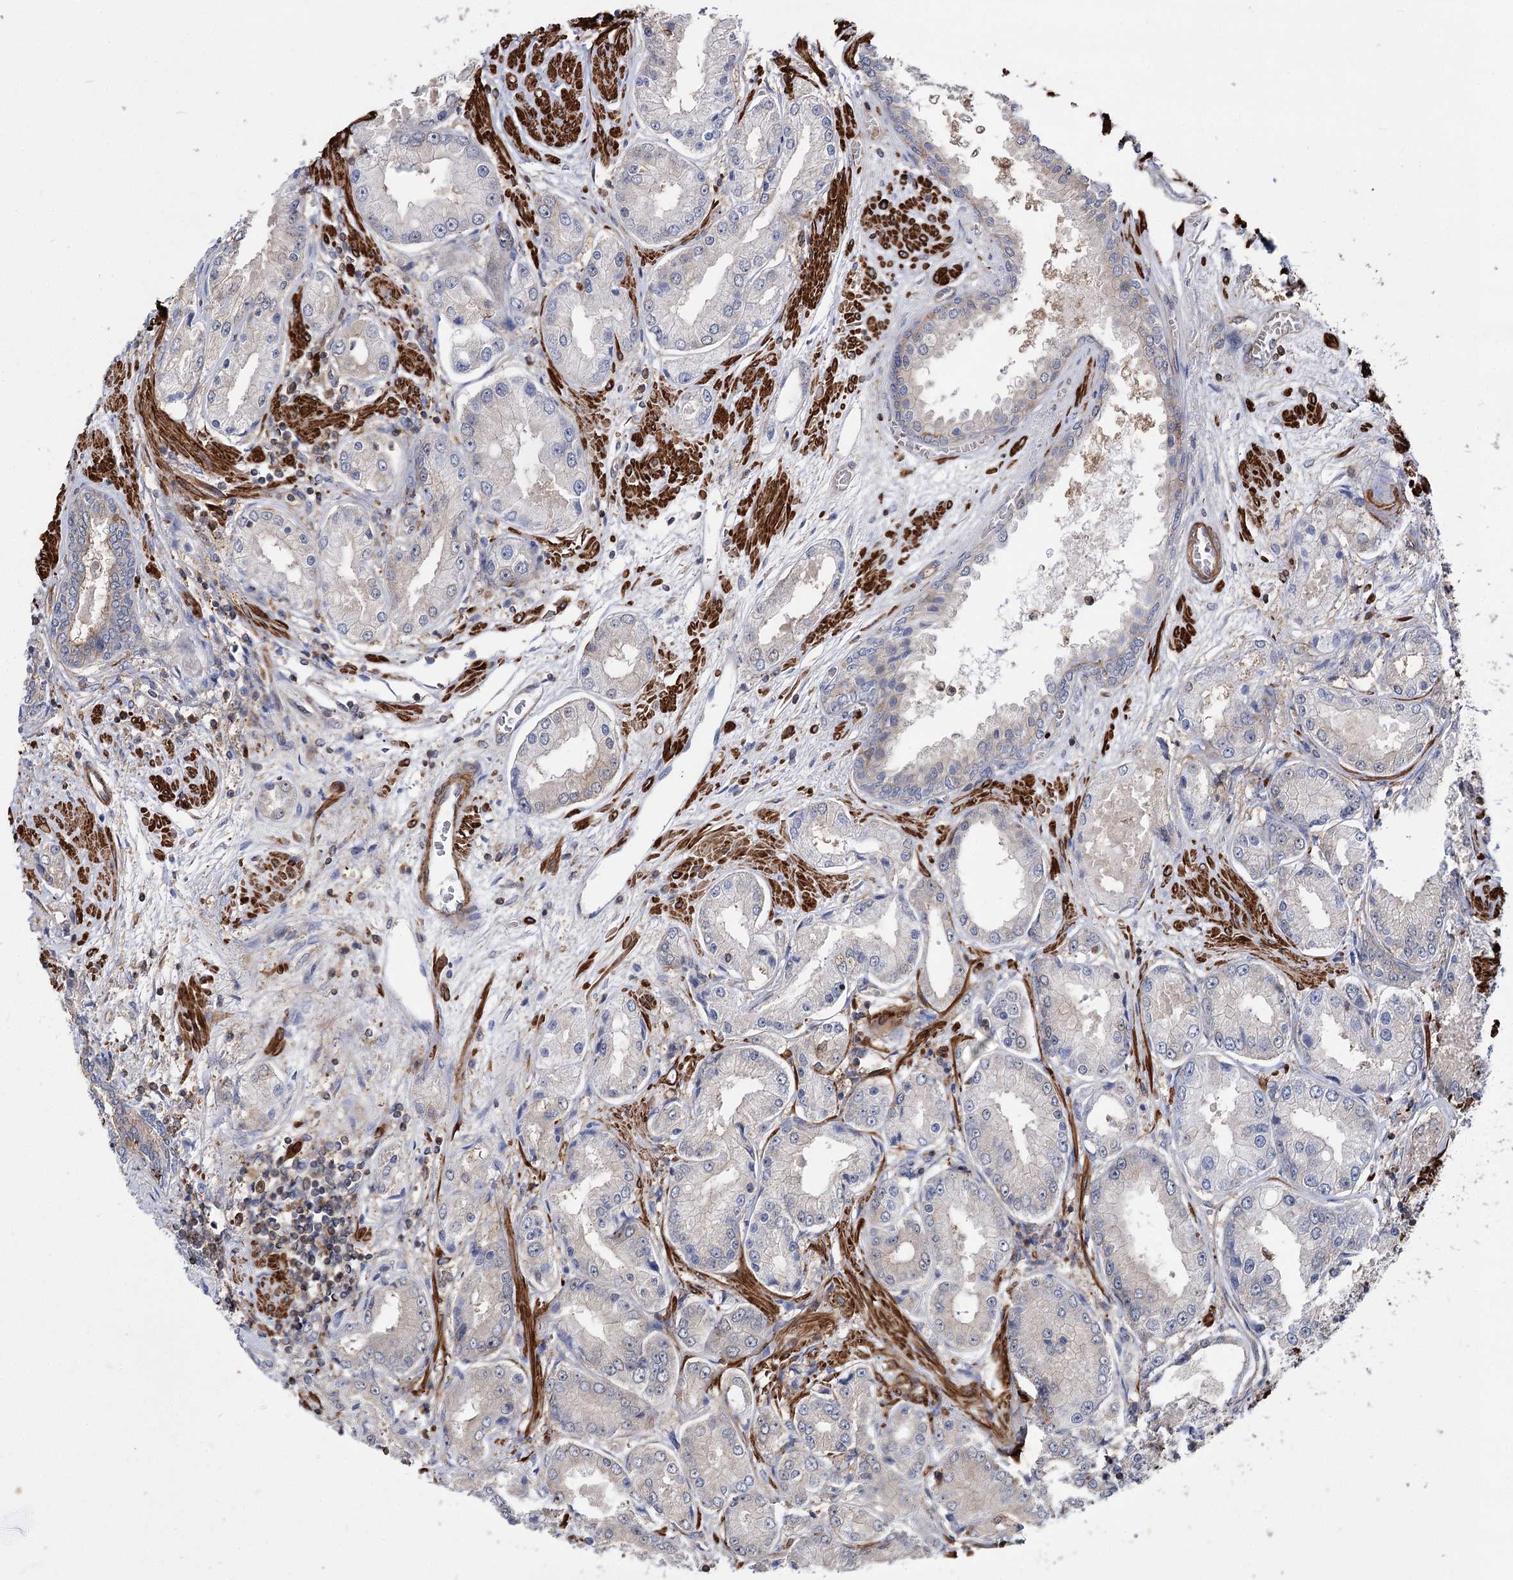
{"staining": {"intensity": "negative", "quantity": "none", "location": "none"}, "tissue": "prostate cancer", "cell_type": "Tumor cells", "image_type": "cancer", "snomed": [{"axis": "morphology", "description": "Adenocarcinoma, High grade"}, {"axis": "topography", "description": "Prostate"}], "caption": "The micrograph displays no staining of tumor cells in prostate cancer (high-grade adenocarcinoma).", "gene": "DPP3", "patient": {"sex": "male", "age": 59}}